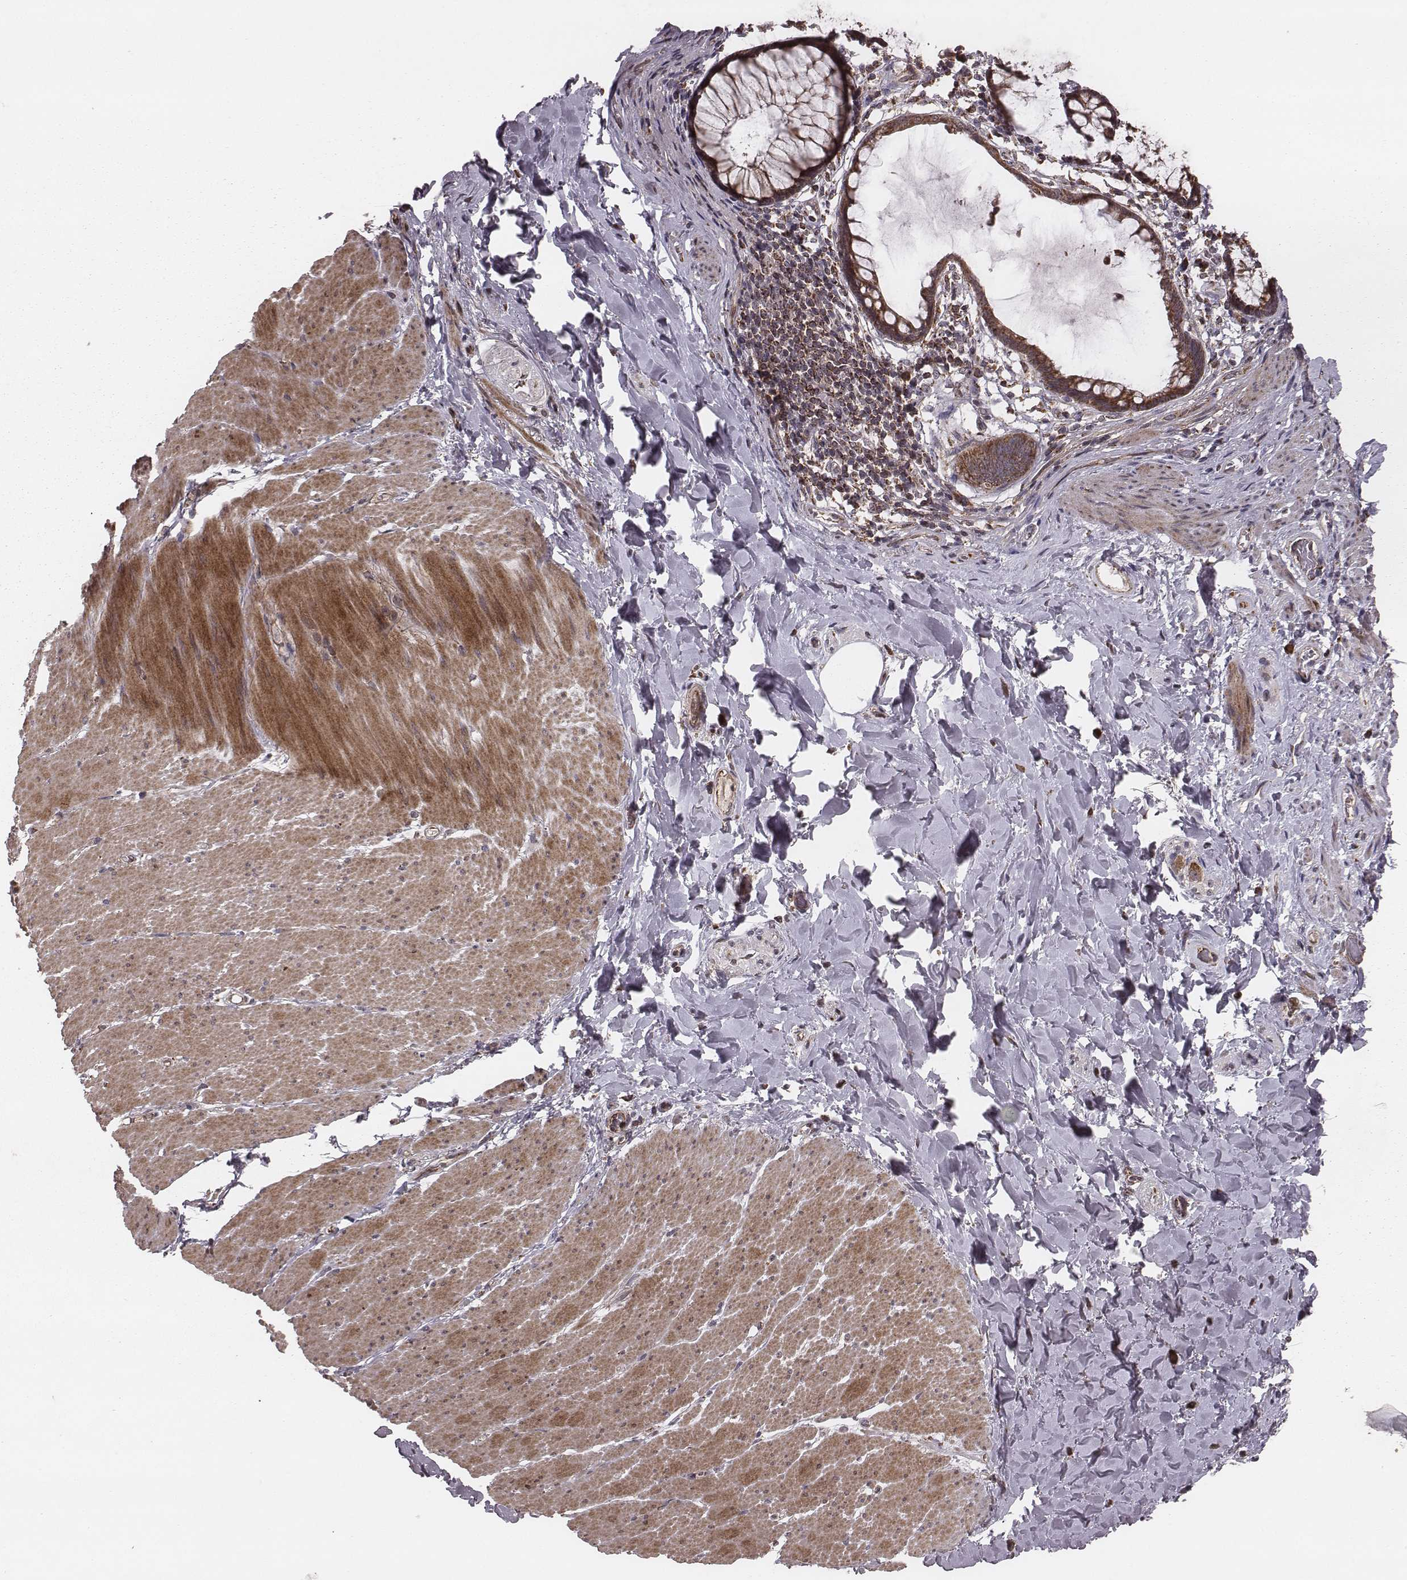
{"staining": {"intensity": "moderate", "quantity": "25%-75%", "location": "cytoplasmic/membranous"}, "tissue": "smooth muscle", "cell_type": "Smooth muscle cells", "image_type": "normal", "snomed": [{"axis": "morphology", "description": "Normal tissue, NOS"}, {"axis": "topography", "description": "Smooth muscle"}, {"axis": "topography", "description": "Rectum"}], "caption": "DAB immunohistochemical staining of benign human smooth muscle shows moderate cytoplasmic/membranous protein positivity in about 25%-75% of smooth muscle cells. (DAB (3,3'-diaminobenzidine) IHC with brightfield microscopy, high magnification).", "gene": "ZDHHC21", "patient": {"sex": "male", "age": 53}}